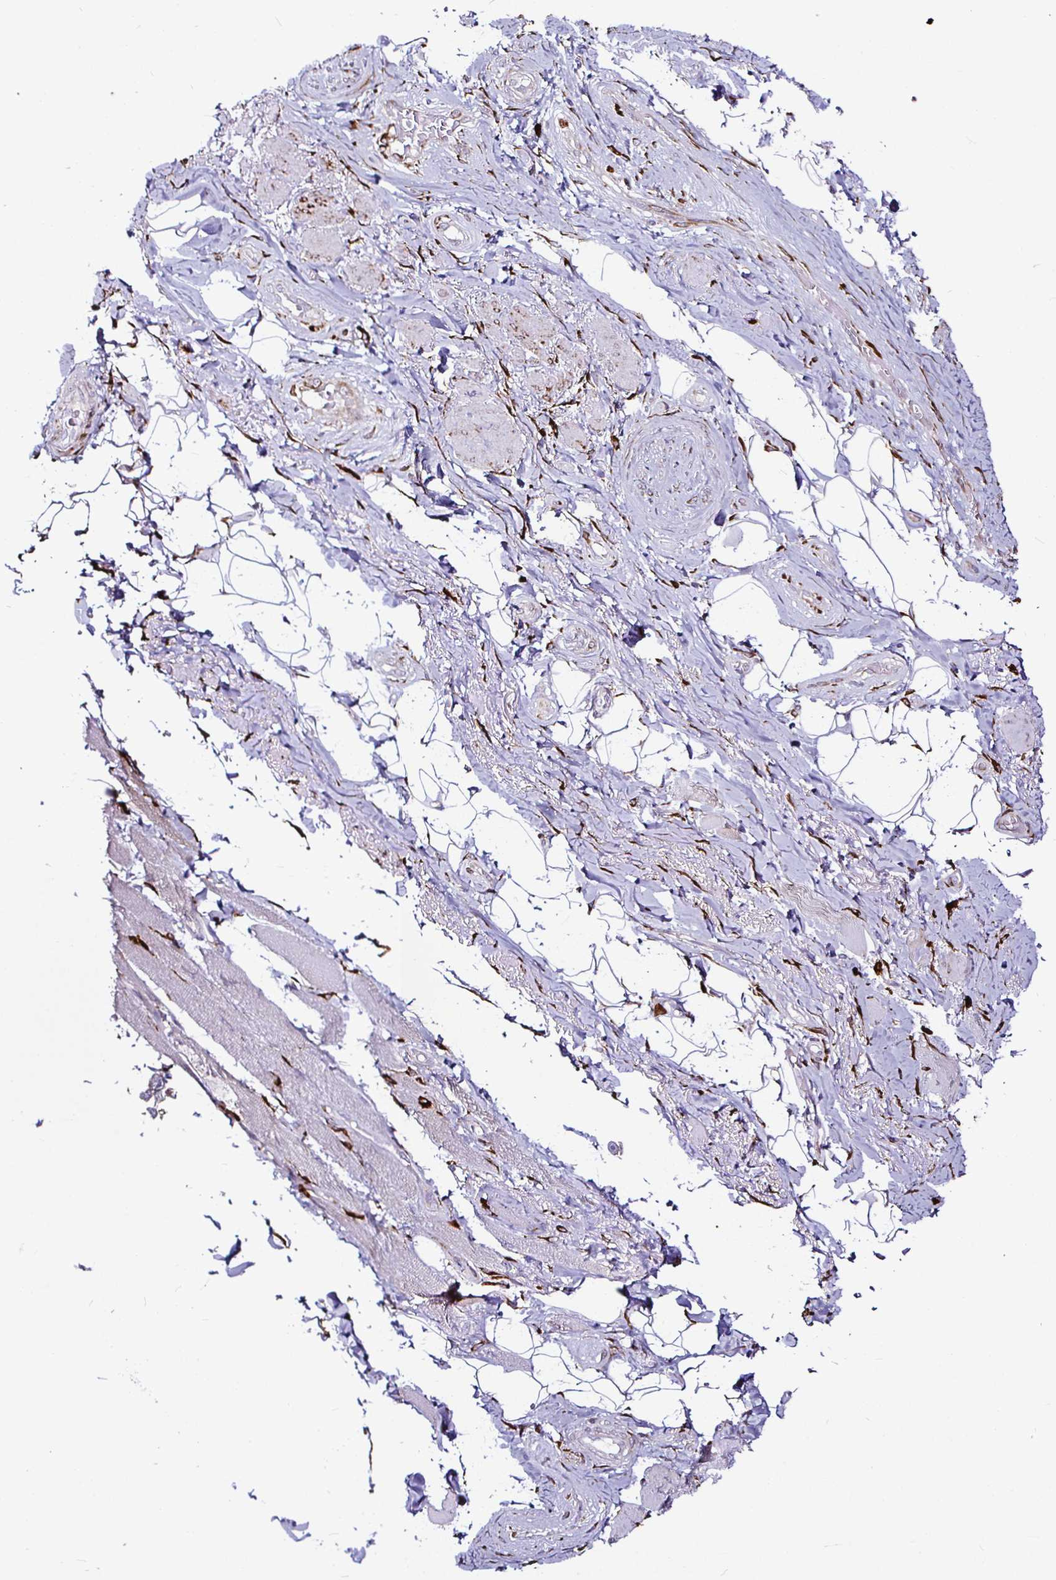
{"staining": {"intensity": "negative", "quantity": "none", "location": "none"}, "tissue": "adipose tissue", "cell_type": "Adipocytes", "image_type": "normal", "snomed": [{"axis": "morphology", "description": "Normal tissue, NOS"}, {"axis": "topography", "description": "Anal"}, {"axis": "topography", "description": "Peripheral nerve tissue"}], "caption": "Human adipose tissue stained for a protein using immunohistochemistry reveals no staining in adipocytes.", "gene": "P4HA2", "patient": {"sex": "male", "age": 53}}